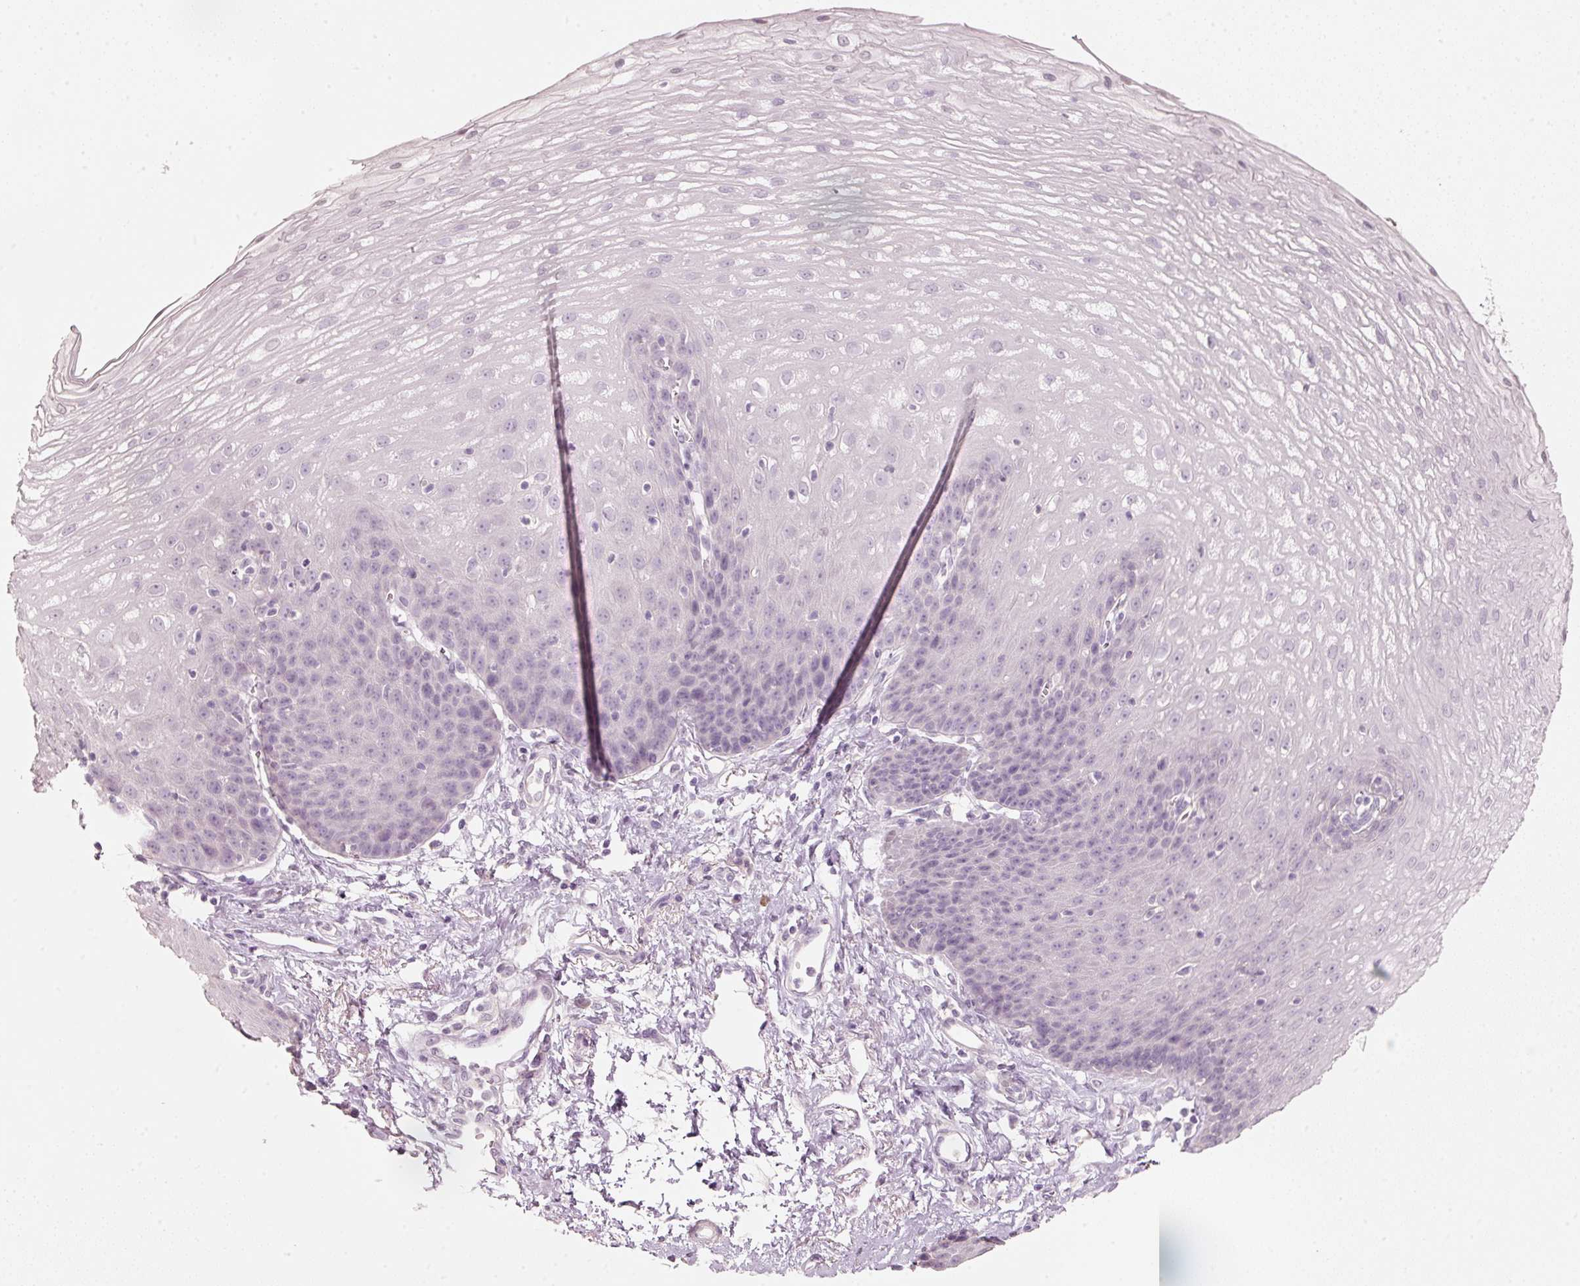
{"staining": {"intensity": "negative", "quantity": "none", "location": "none"}, "tissue": "esophagus", "cell_type": "Squamous epithelial cells", "image_type": "normal", "snomed": [{"axis": "morphology", "description": "Normal tissue, NOS"}, {"axis": "topography", "description": "Esophagus"}], "caption": "Immunohistochemistry photomicrograph of unremarkable human esophagus stained for a protein (brown), which reveals no positivity in squamous epithelial cells.", "gene": "STEAP1", "patient": {"sex": "female", "age": 81}}